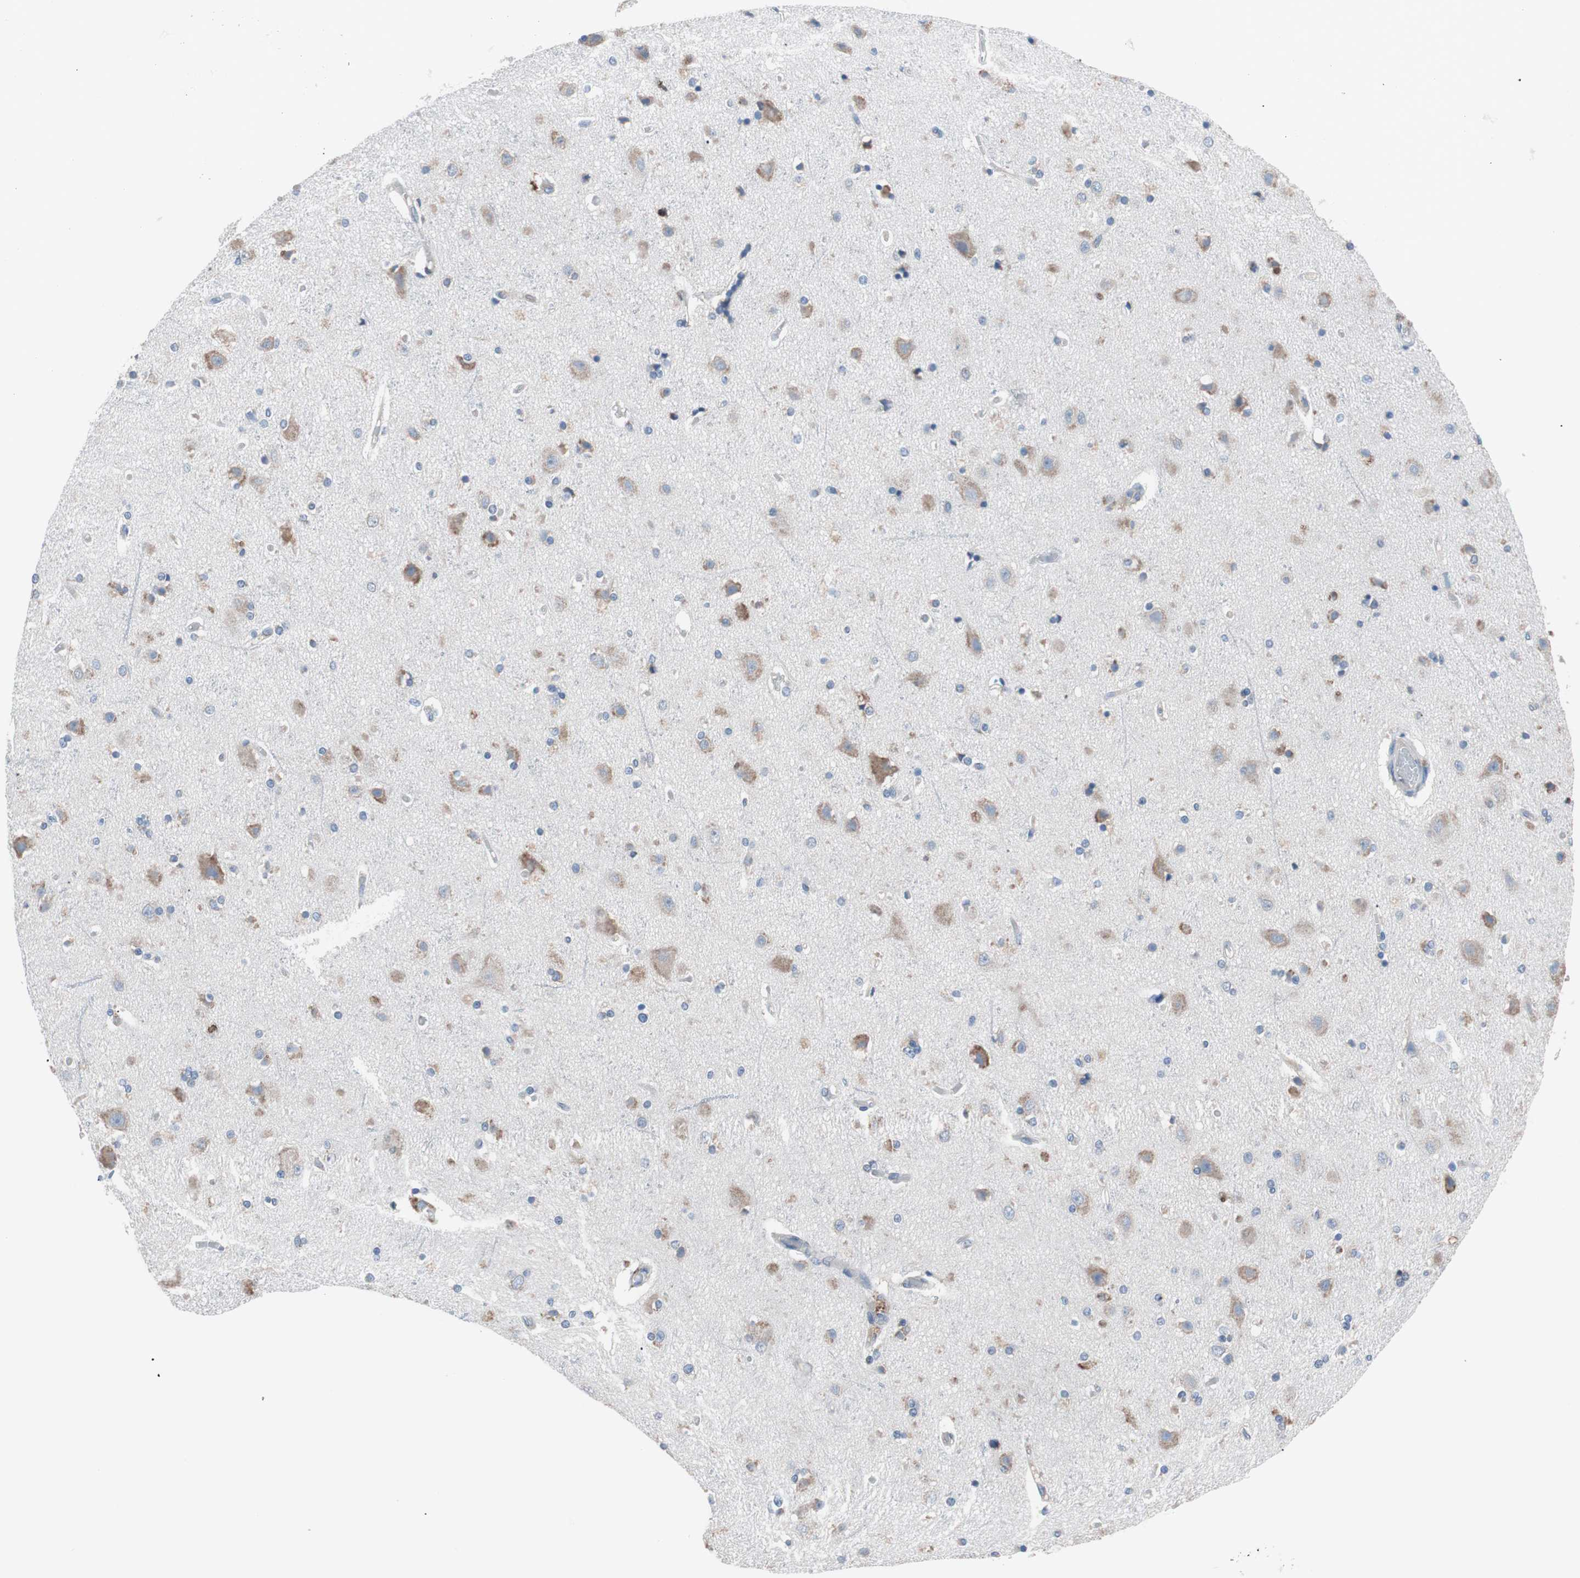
{"staining": {"intensity": "negative", "quantity": "none", "location": "none"}, "tissue": "cerebral cortex", "cell_type": "Endothelial cells", "image_type": "normal", "snomed": [{"axis": "morphology", "description": "Normal tissue, NOS"}, {"axis": "topography", "description": "Cerebral cortex"}], "caption": "The micrograph displays no staining of endothelial cells in benign cerebral cortex. (DAB (3,3'-diaminobenzidine) IHC with hematoxylin counter stain).", "gene": "SLC27A4", "patient": {"sex": "female", "age": 54}}